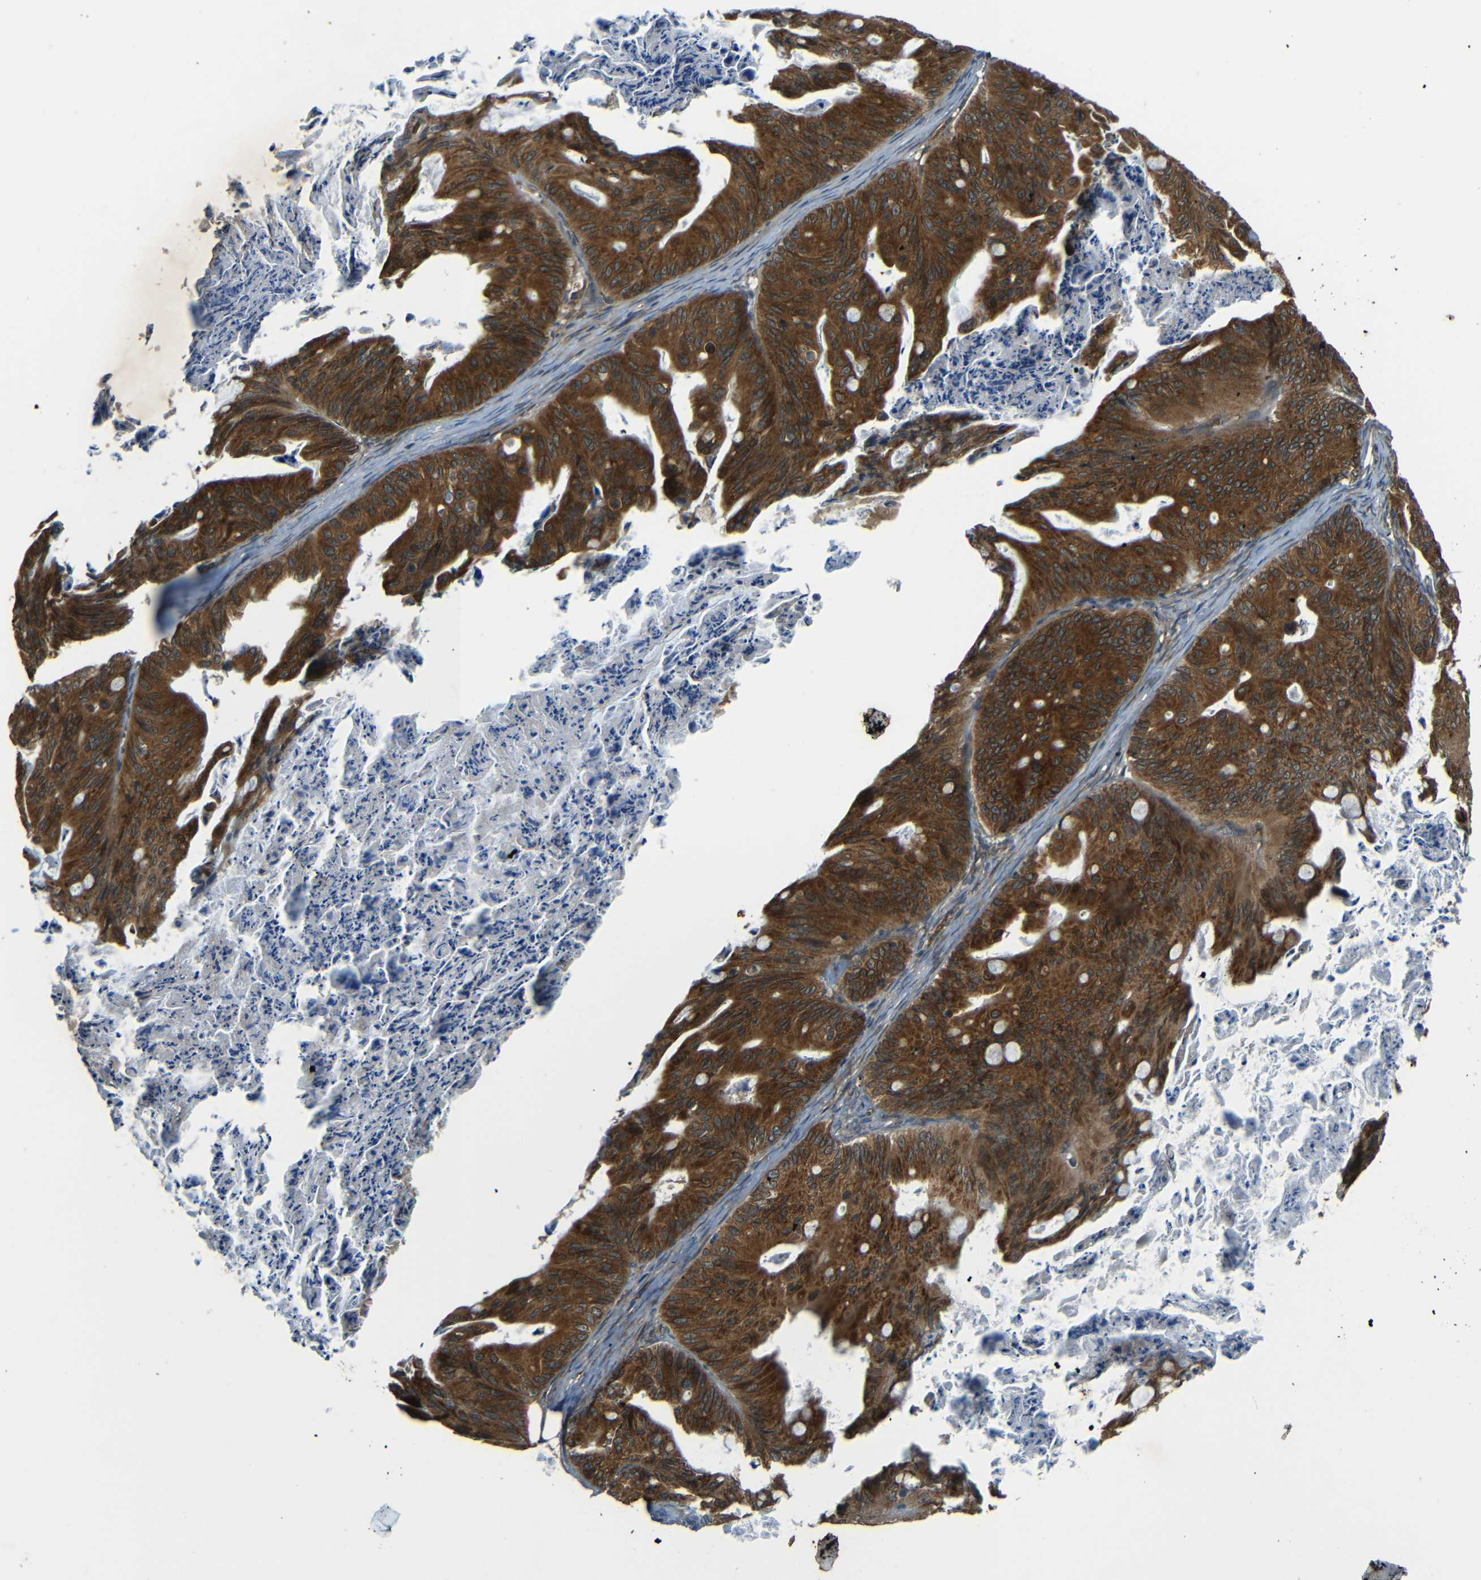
{"staining": {"intensity": "strong", "quantity": ">75%", "location": "cytoplasmic/membranous"}, "tissue": "ovarian cancer", "cell_type": "Tumor cells", "image_type": "cancer", "snomed": [{"axis": "morphology", "description": "Cystadenocarcinoma, mucinous, NOS"}, {"axis": "topography", "description": "Ovary"}], "caption": "Tumor cells demonstrate high levels of strong cytoplasmic/membranous staining in approximately >75% of cells in human mucinous cystadenocarcinoma (ovarian). Immunohistochemistry stains the protein of interest in brown and the nuclei are stained blue.", "gene": "VAPB", "patient": {"sex": "female", "age": 37}}